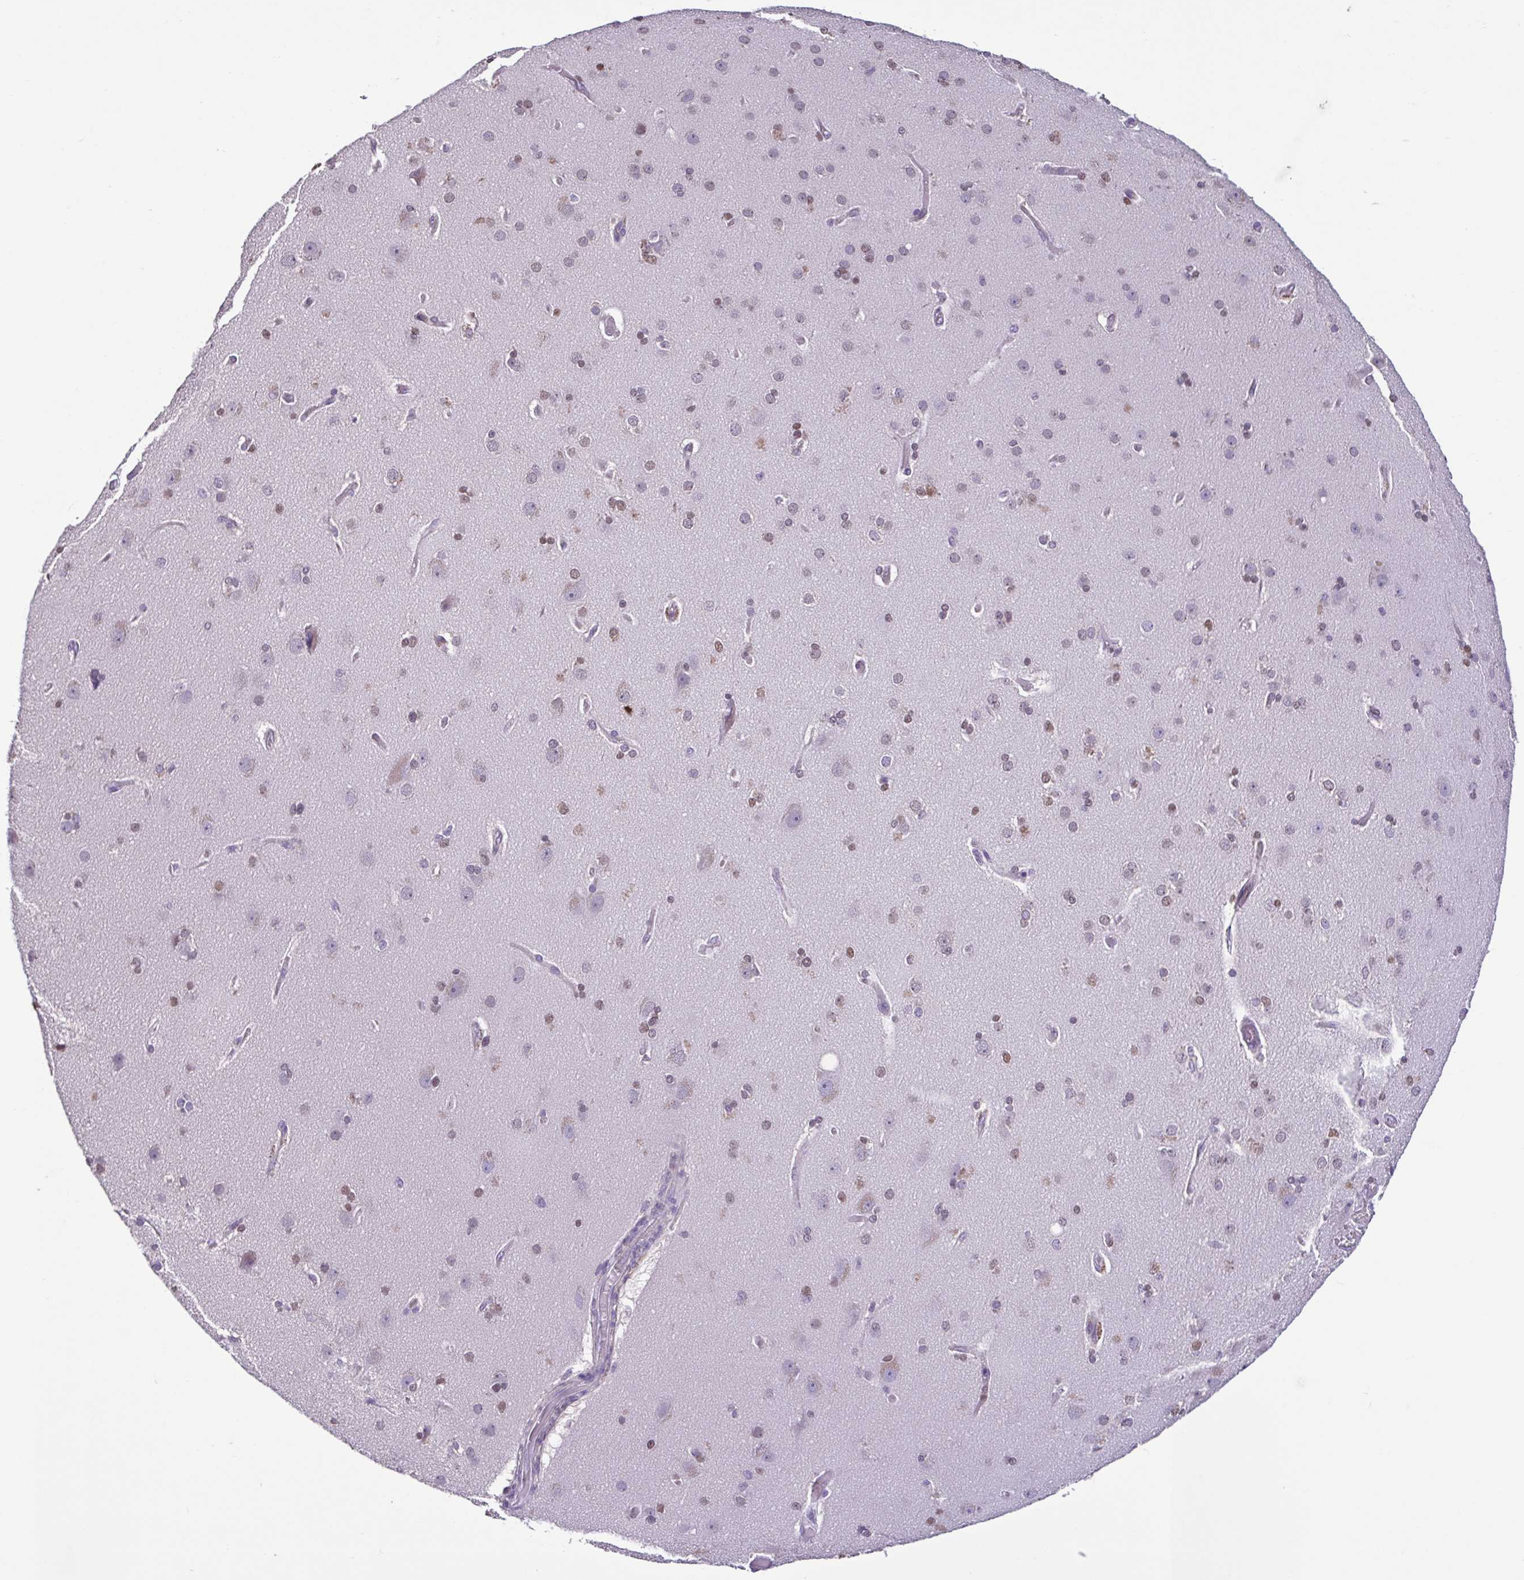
{"staining": {"intensity": "negative", "quantity": "none", "location": "none"}, "tissue": "cerebral cortex", "cell_type": "Endothelial cells", "image_type": "normal", "snomed": [{"axis": "morphology", "description": "Normal tissue, NOS"}, {"axis": "morphology", "description": "Glioma, malignant, High grade"}, {"axis": "topography", "description": "Cerebral cortex"}], "caption": "IHC micrograph of benign human cerebral cortex stained for a protein (brown), which demonstrates no positivity in endothelial cells. Brightfield microscopy of IHC stained with DAB (3,3'-diaminobenzidine) (brown) and hematoxylin (blue), captured at high magnification.", "gene": "ACTRT3", "patient": {"sex": "male", "age": 71}}